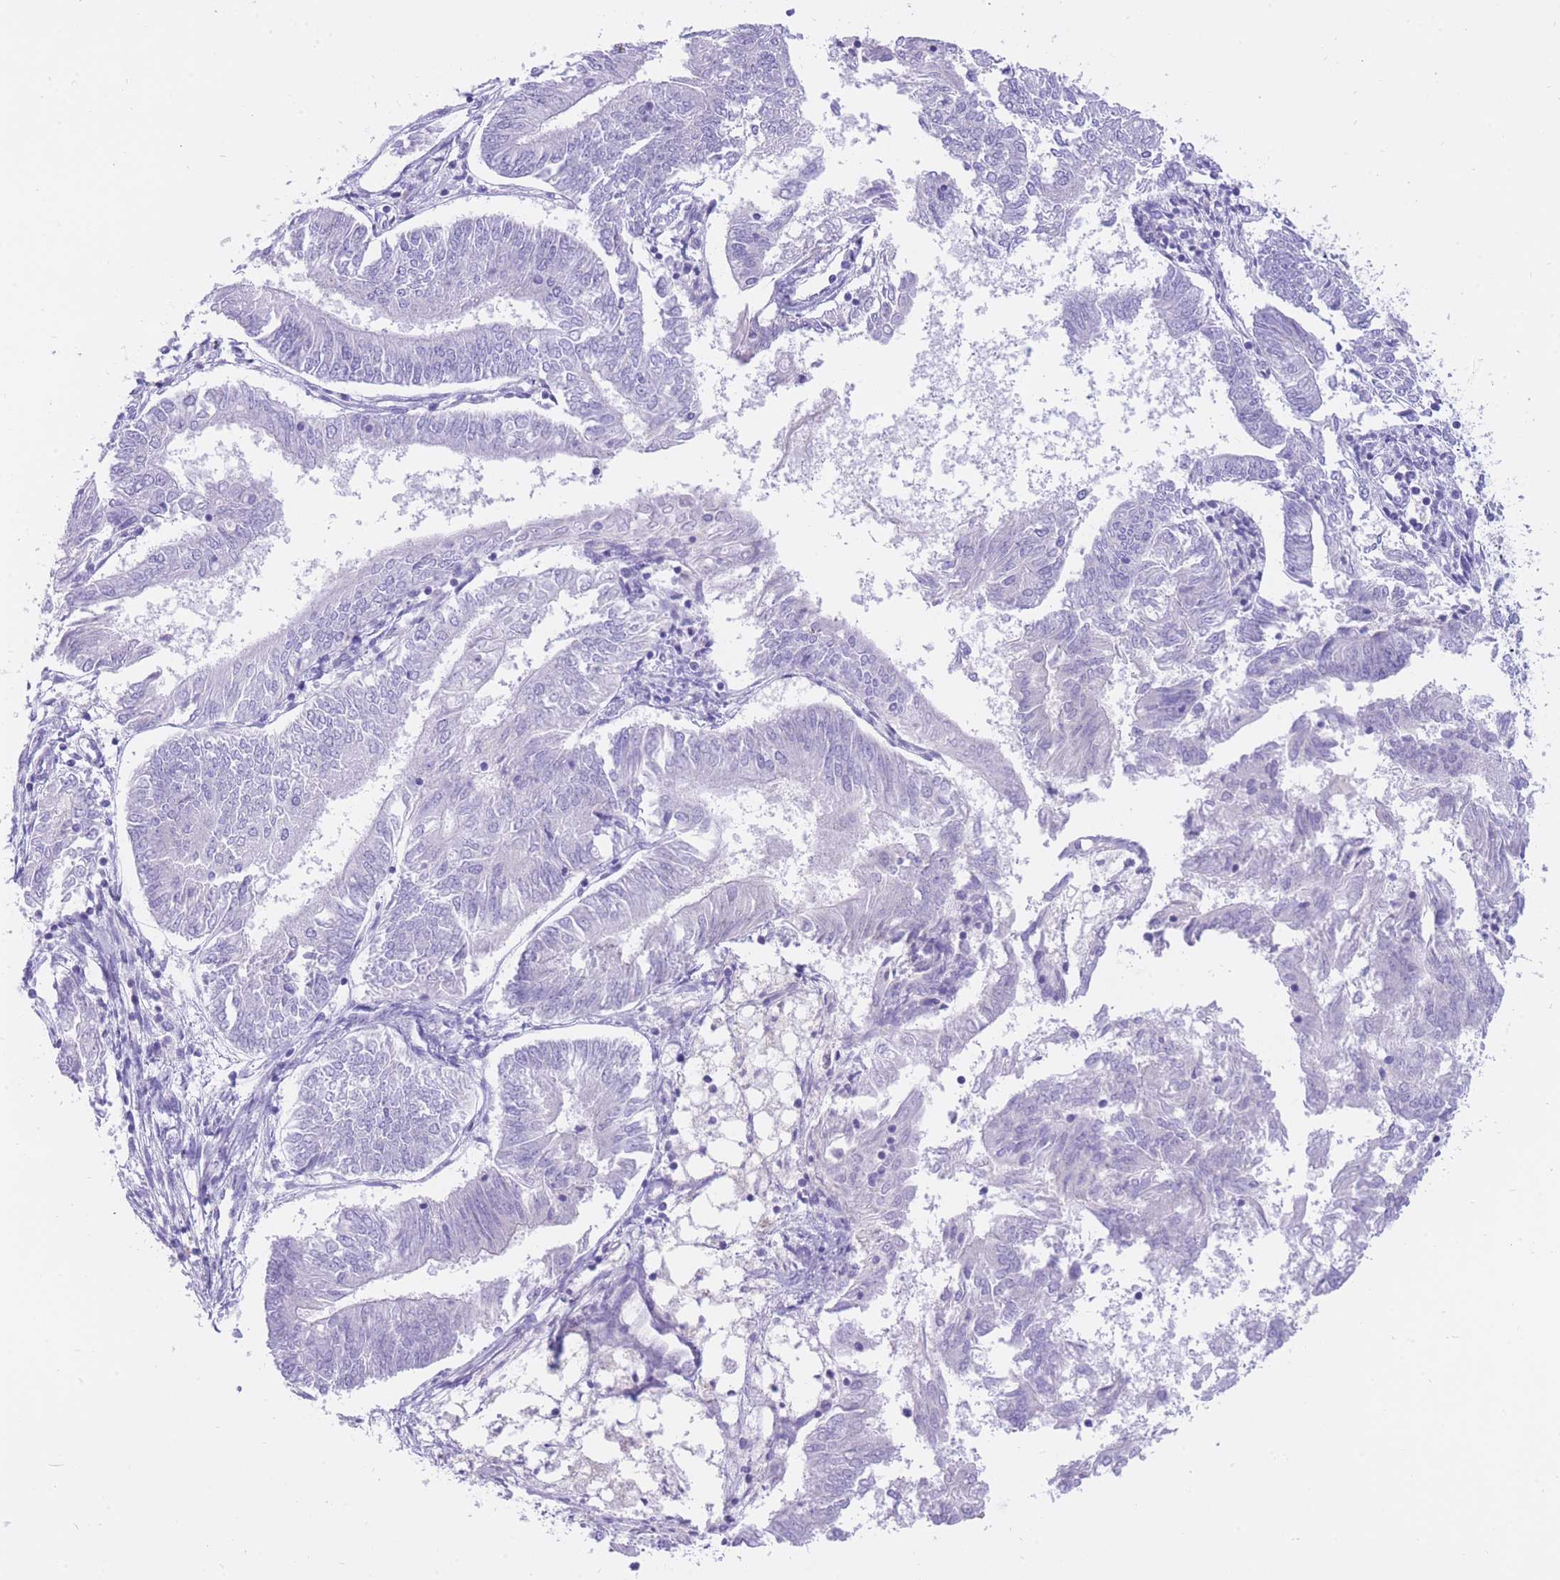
{"staining": {"intensity": "negative", "quantity": "none", "location": "none"}, "tissue": "endometrial cancer", "cell_type": "Tumor cells", "image_type": "cancer", "snomed": [{"axis": "morphology", "description": "Adenocarcinoma, NOS"}, {"axis": "topography", "description": "Endometrium"}], "caption": "Immunohistochemical staining of adenocarcinoma (endometrial) shows no significant positivity in tumor cells.", "gene": "SULT1A1", "patient": {"sex": "female", "age": 58}}